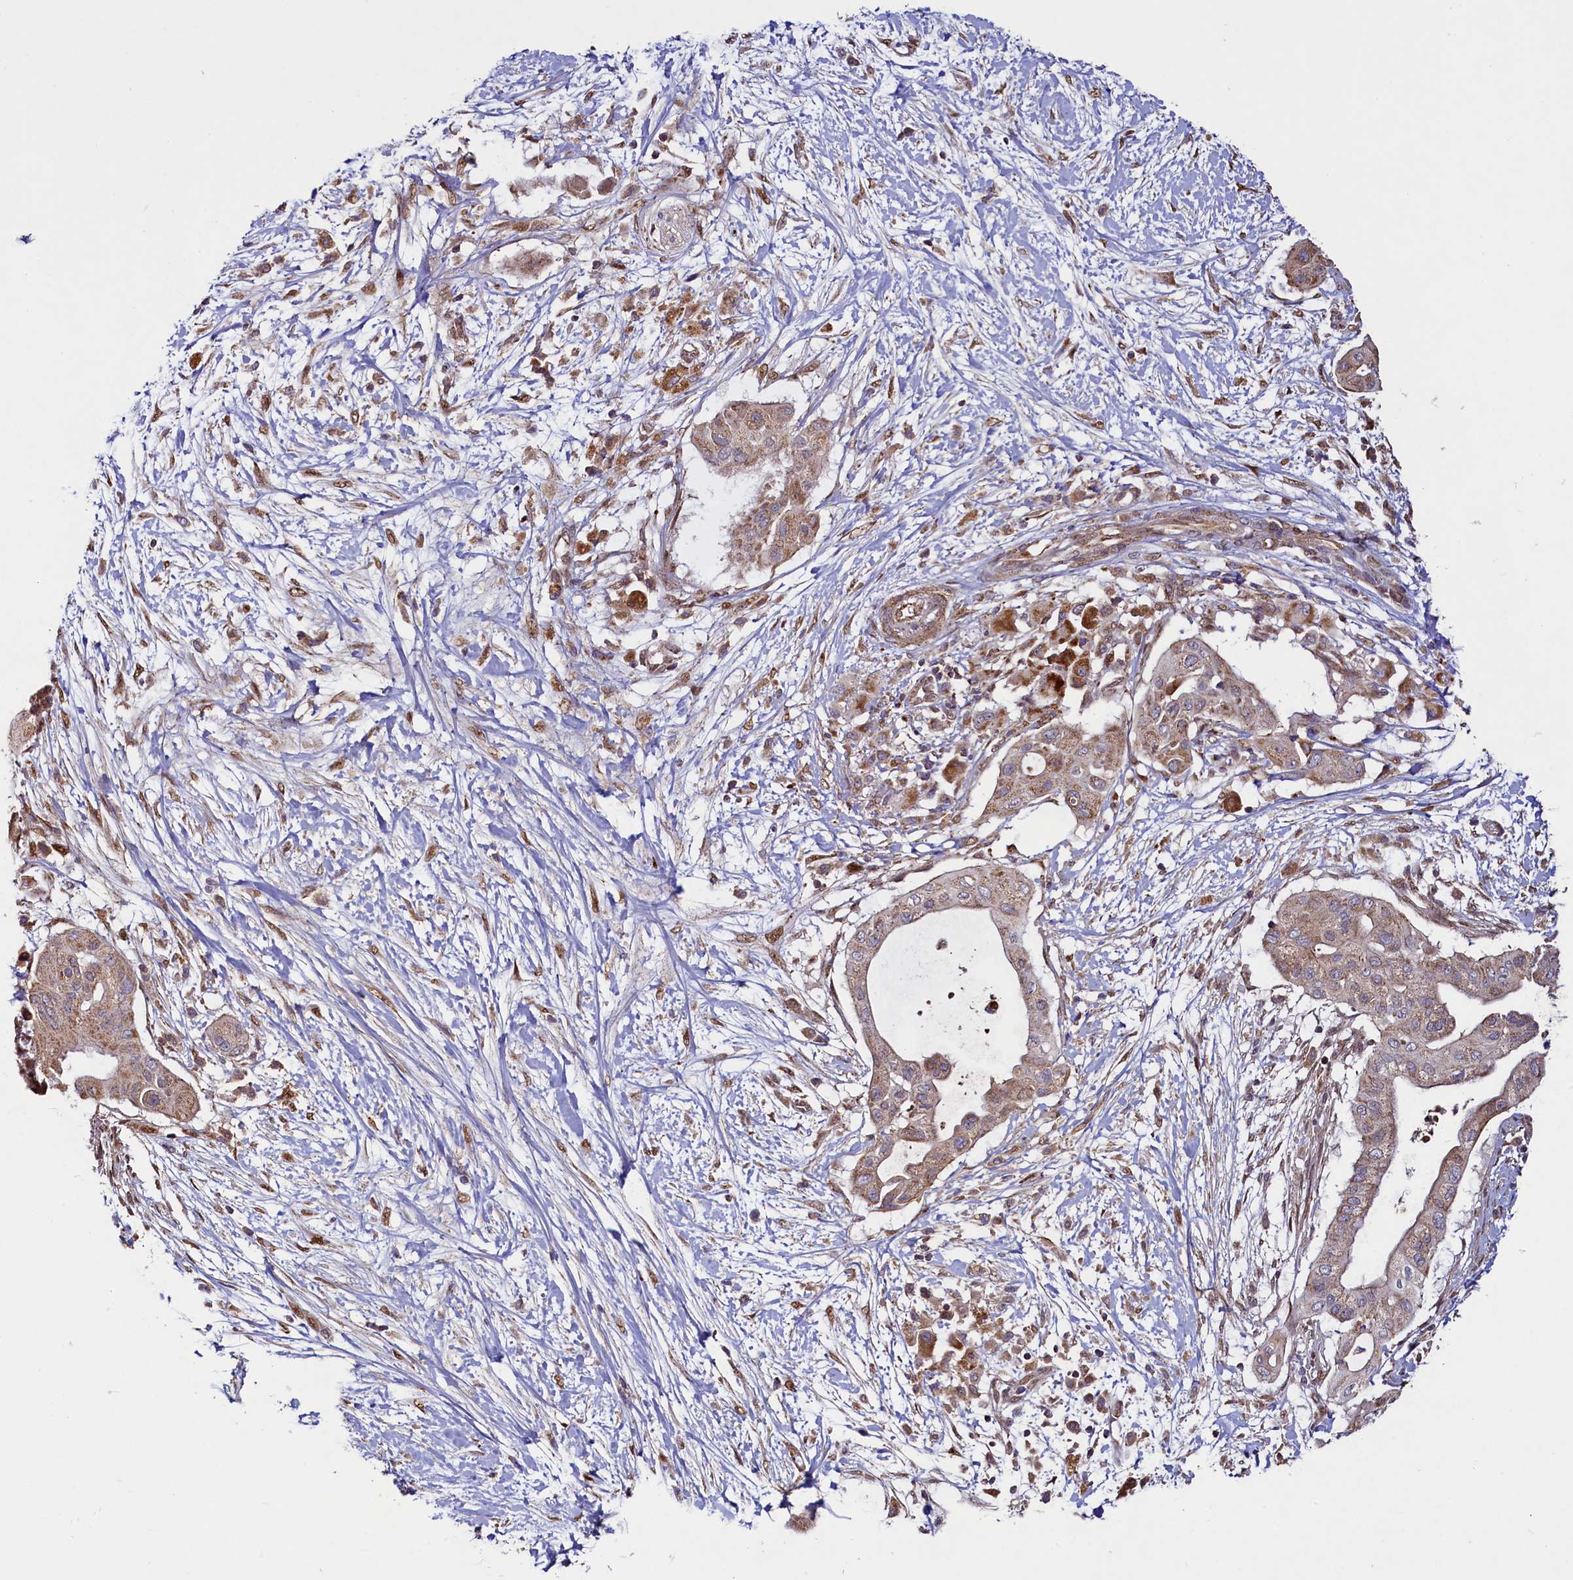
{"staining": {"intensity": "weak", "quantity": ">75%", "location": "cytoplasmic/membranous"}, "tissue": "pancreatic cancer", "cell_type": "Tumor cells", "image_type": "cancer", "snomed": [{"axis": "morphology", "description": "Adenocarcinoma, NOS"}, {"axis": "topography", "description": "Pancreas"}], "caption": "Immunohistochemical staining of human pancreatic adenocarcinoma demonstrates weak cytoplasmic/membranous protein staining in about >75% of tumor cells.", "gene": "ZNF577", "patient": {"sex": "male", "age": 68}}